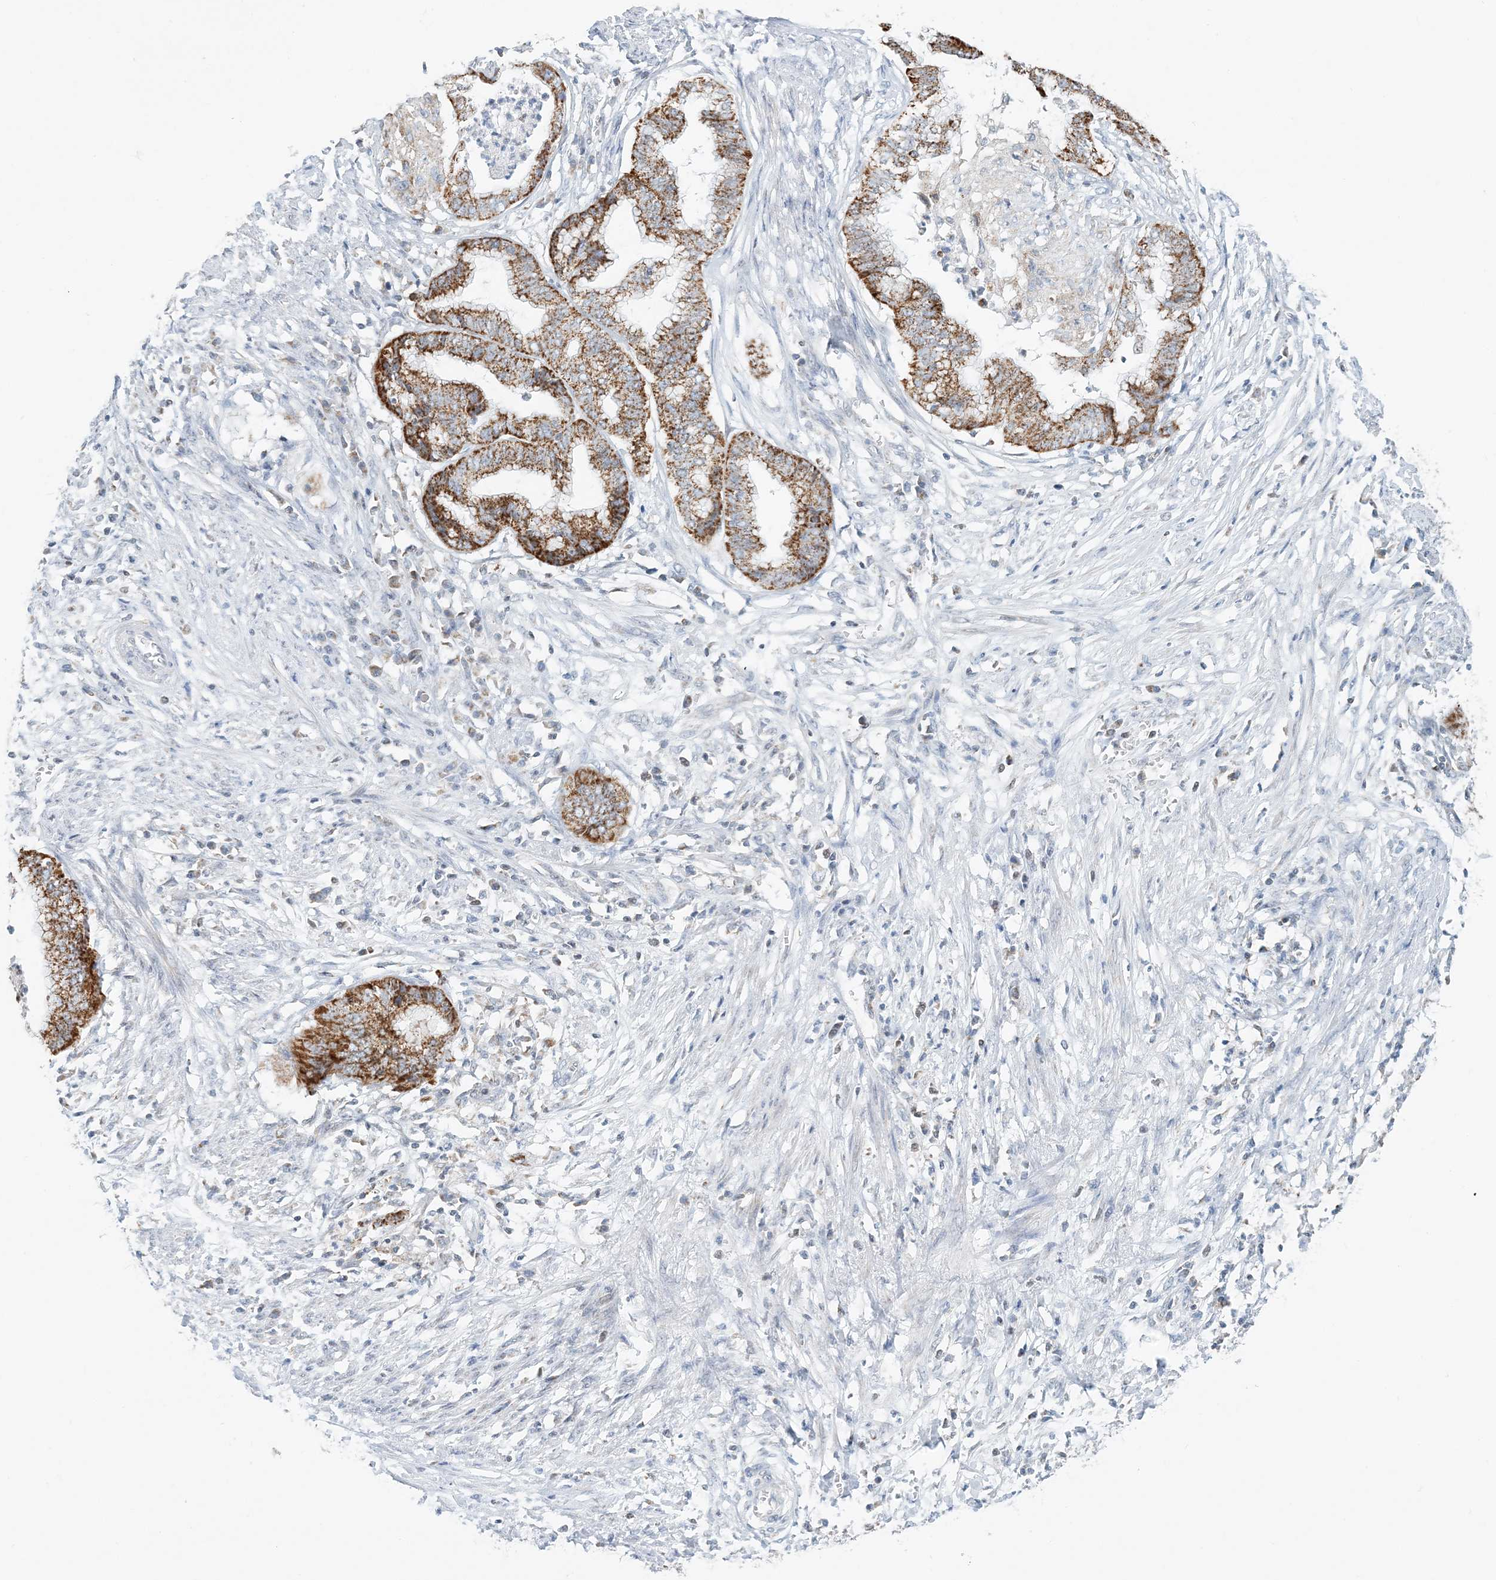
{"staining": {"intensity": "strong", "quantity": ">75%", "location": "cytoplasmic/membranous"}, "tissue": "endometrial cancer", "cell_type": "Tumor cells", "image_type": "cancer", "snomed": [{"axis": "morphology", "description": "Necrosis, NOS"}, {"axis": "morphology", "description": "Adenocarcinoma, NOS"}, {"axis": "topography", "description": "Endometrium"}], "caption": "A high-resolution image shows immunohistochemistry (IHC) staining of adenocarcinoma (endometrial), which shows strong cytoplasmic/membranous staining in about >75% of tumor cells.", "gene": "BDH1", "patient": {"sex": "female", "age": 79}}